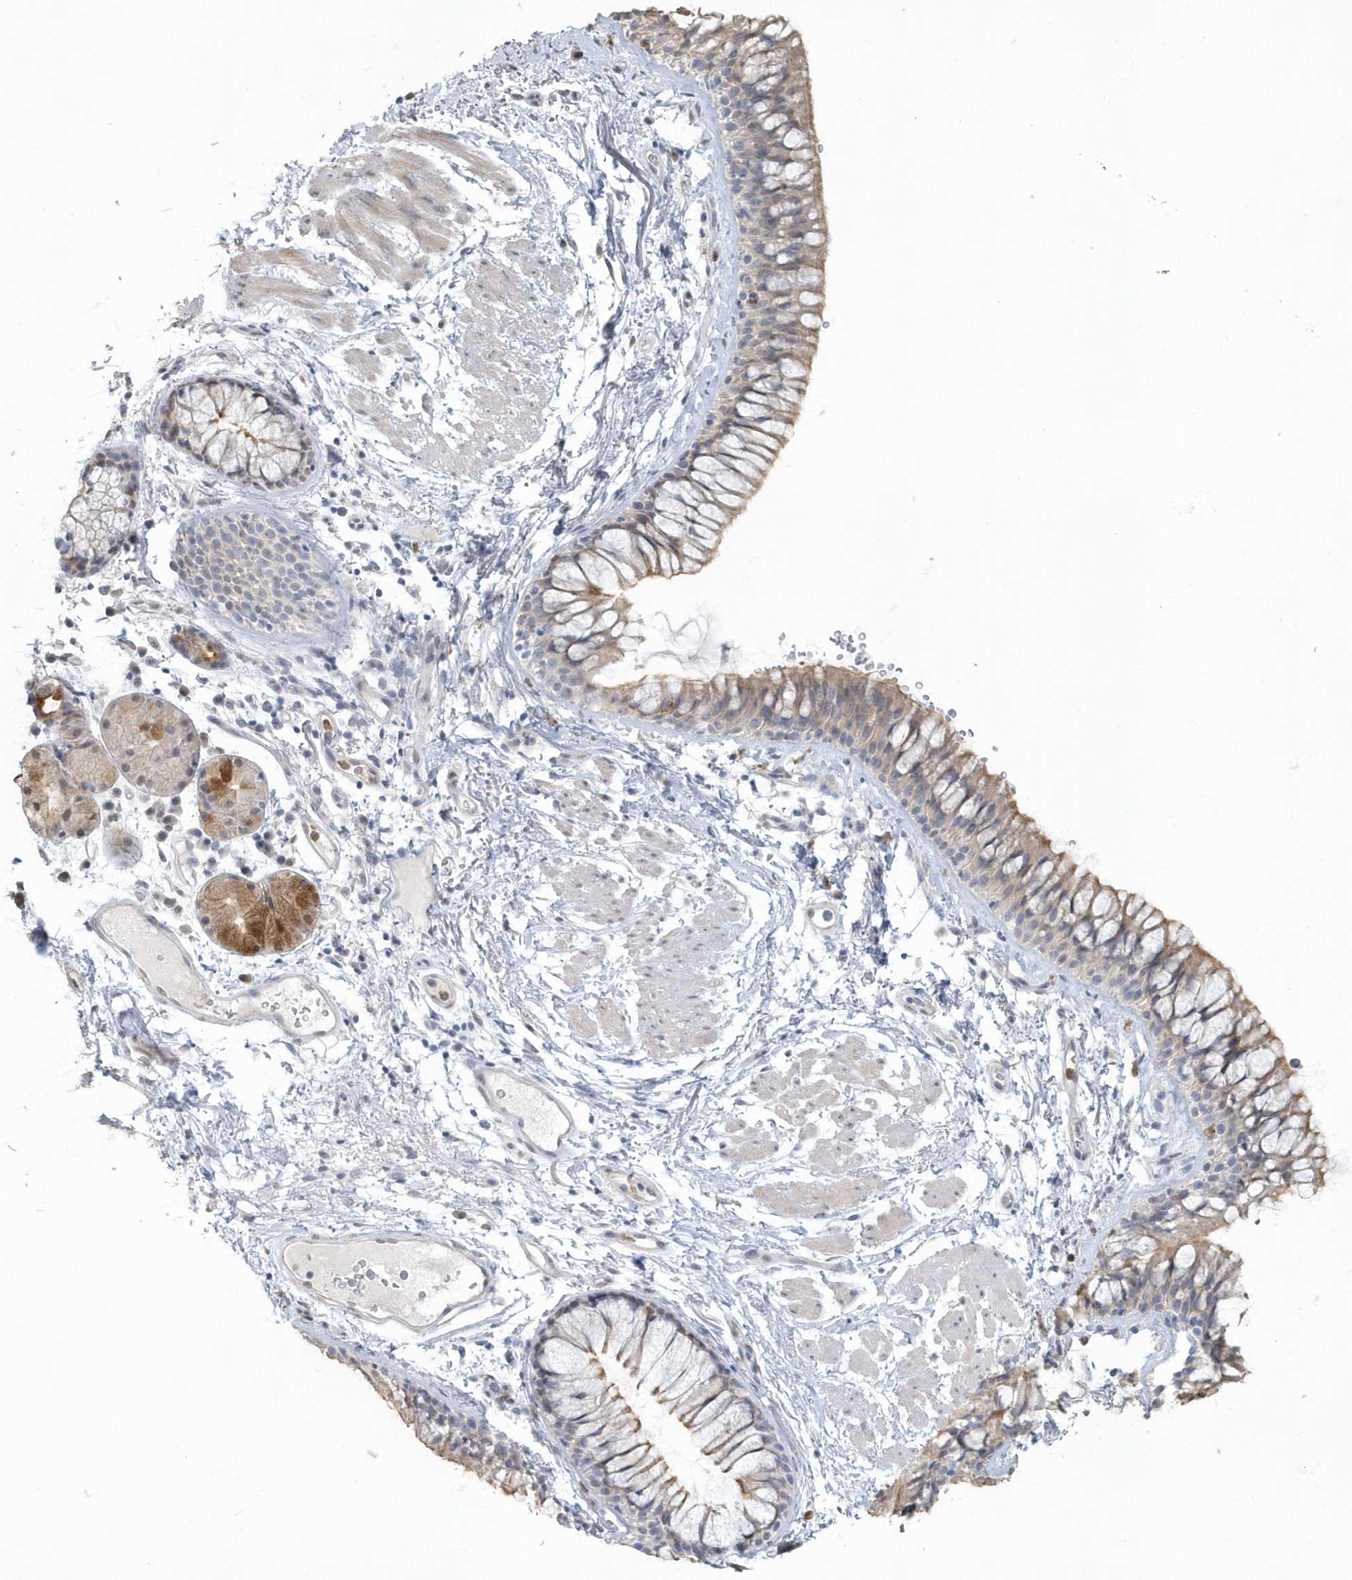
{"staining": {"intensity": "weak", "quantity": "25%-75%", "location": "cytoplasmic/membranous"}, "tissue": "bronchus", "cell_type": "Respiratory epithelial cells", "image_type": "normal", "snomed": [{"axis": "morphology", "description": "Normal tissue, NOS"}, {"axis": "topography", "description": "Cartilage tissue"}, {"axis": "topography", "description": "Bronchus"}], "caption": "Protein expression by immunohistochemistry shows weak cytoplasmic/membranous staining in approximately 25%-75% of respiratory epithelial cells in unremarkable bronchus. (Brightfield microscopy of DAB IHC at high magnification).", "gene": "MYOT", "patient": {"sex": "female", "age": 73}}